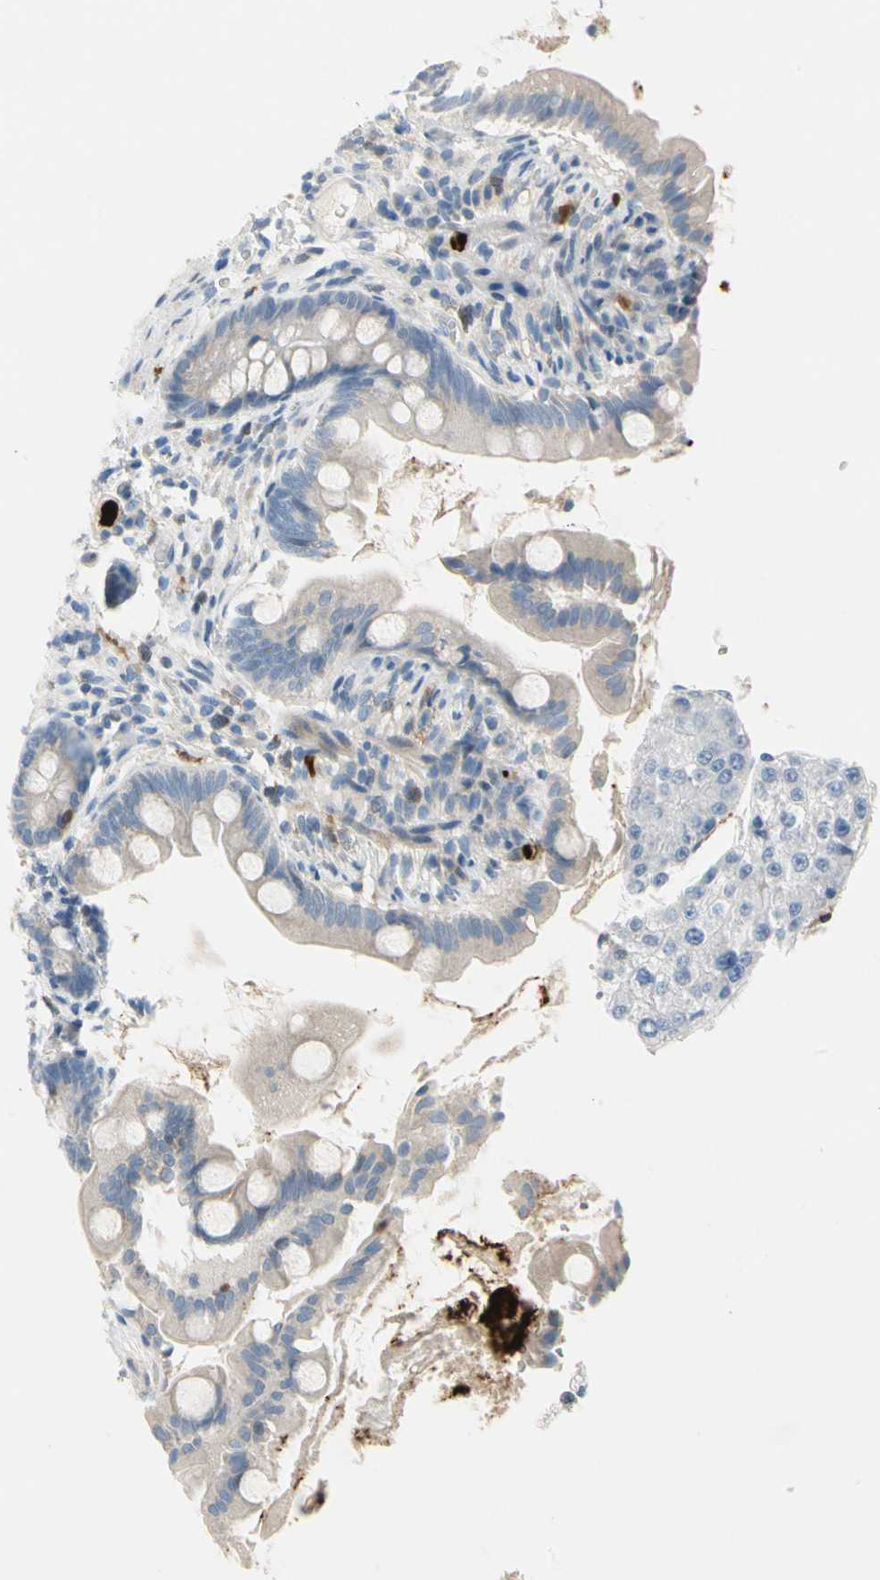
{"staining": {"intensity": "weak", "quantity": "25%-75%", "location": "cytoplasmic/membranous"}, "tissue": "small intestine", "cell_type": "Glandular cells", "image_type": "normal", "snomed": [{"axis": "morphology", "description": "Normal tissue, NOS"}, {"axis": "topography", "description": "Small intestine"}], "caption": "Glandular cells demonstrate weak cytoplasmic/membranous staining in approximately 25%-75% of cells in normal small intestine. (brown staining indicates protein expression, while blue staining denotes nuclei).", "gene": "TRAF5", "patient": {"sex": "female", "age": 56}}